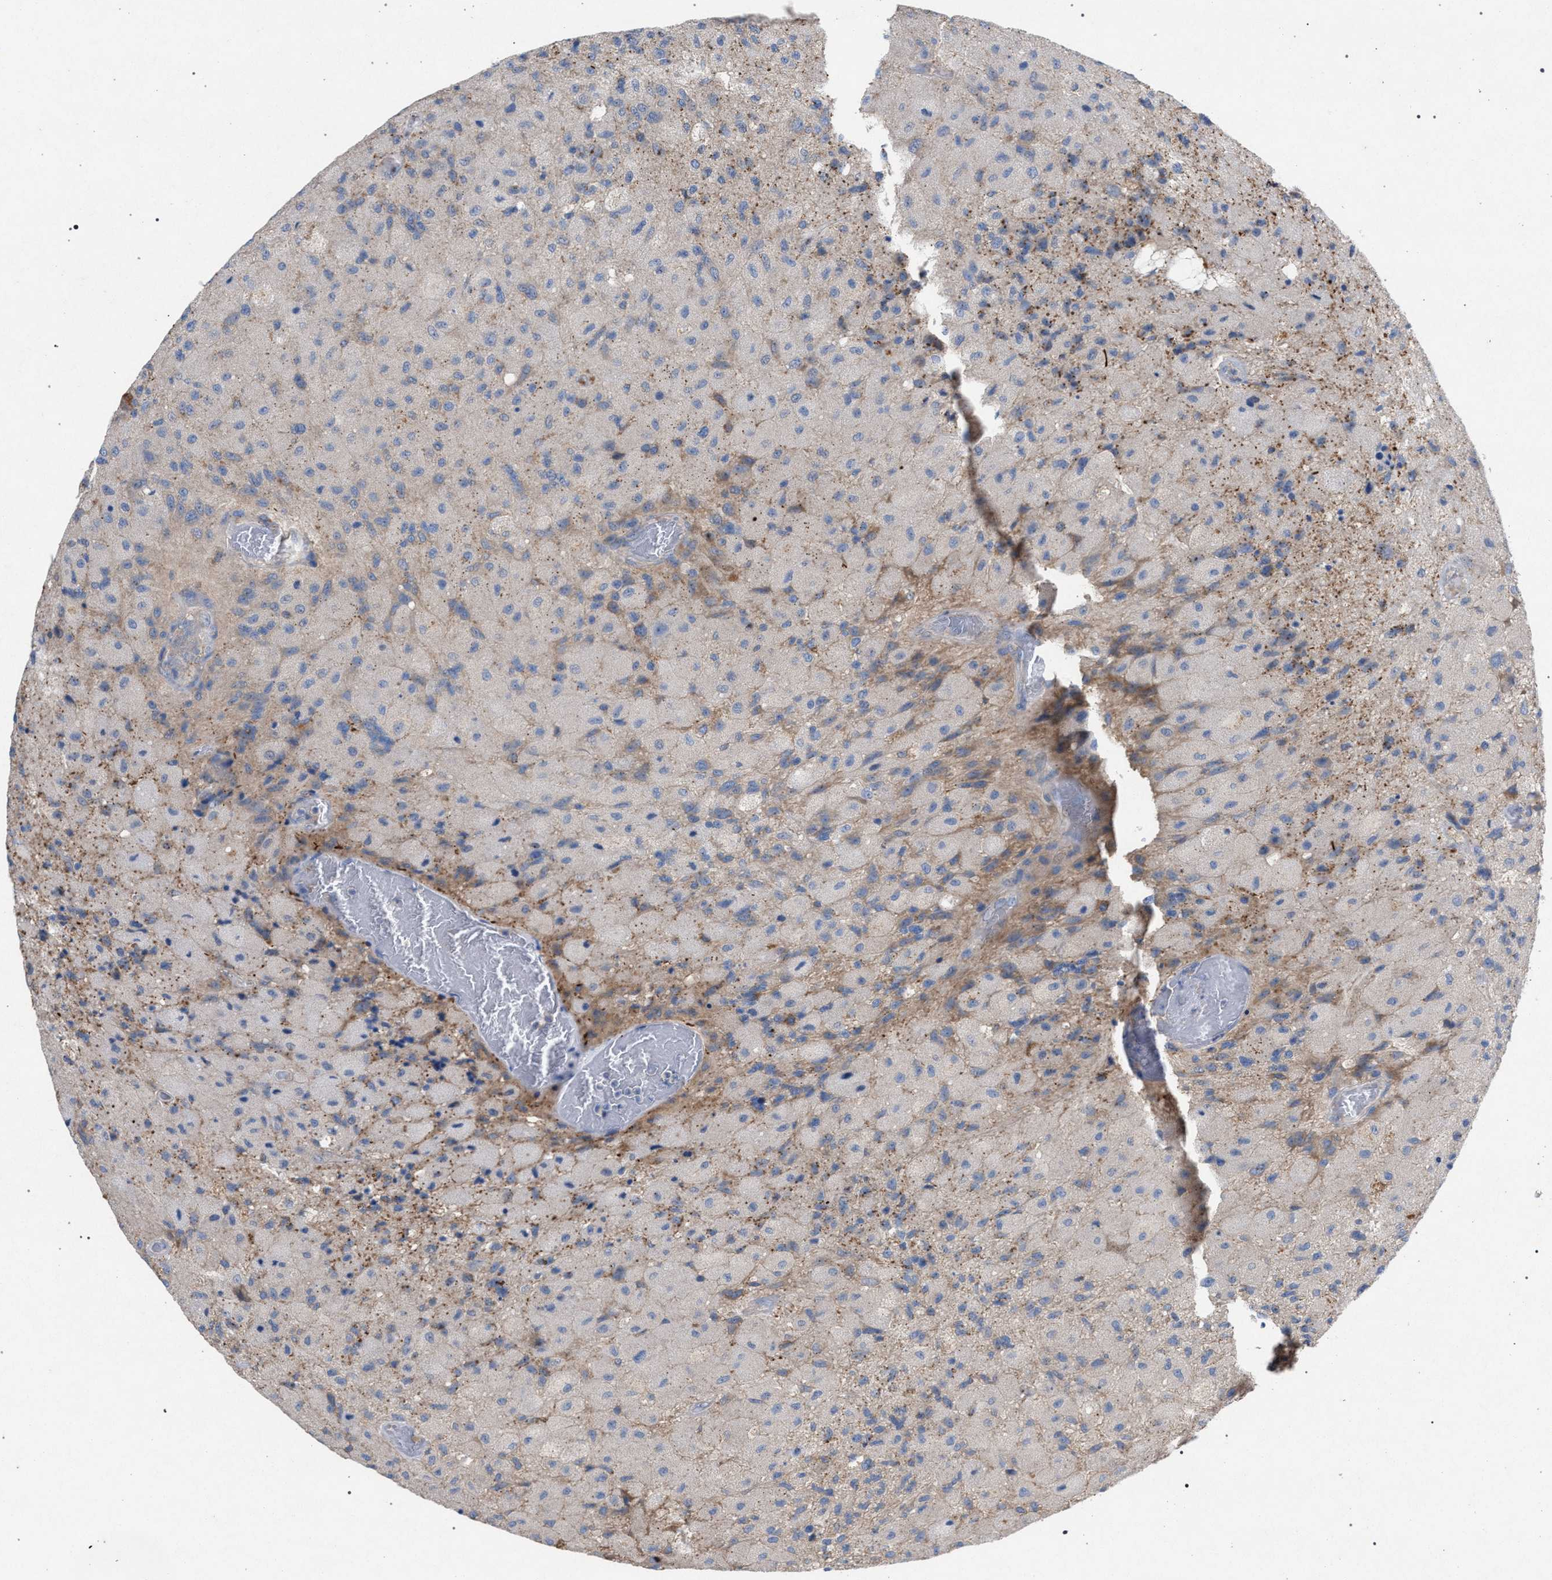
{"staining": {"intensity": "weak", "quantity": "<25%", "location": "cytoplasmic/membranous"}, "tissue": "glioma", "cell_type": "Tumor cells", "image_type": "cancer", "snomed": [{"axis": "morphology", "description": "Normal tissue, NOS"}, {"axis": "morphology", "description": "Glioma, malignant, High grade"}, {"axis": "topography", "description": "Cerebral cortex"}], "caption": "This is an immunohistochemistry image of glioma. There is no staining in tumor cells.", "gene": "VPS13A", "patient": {"sex": "male", "age": 77}}